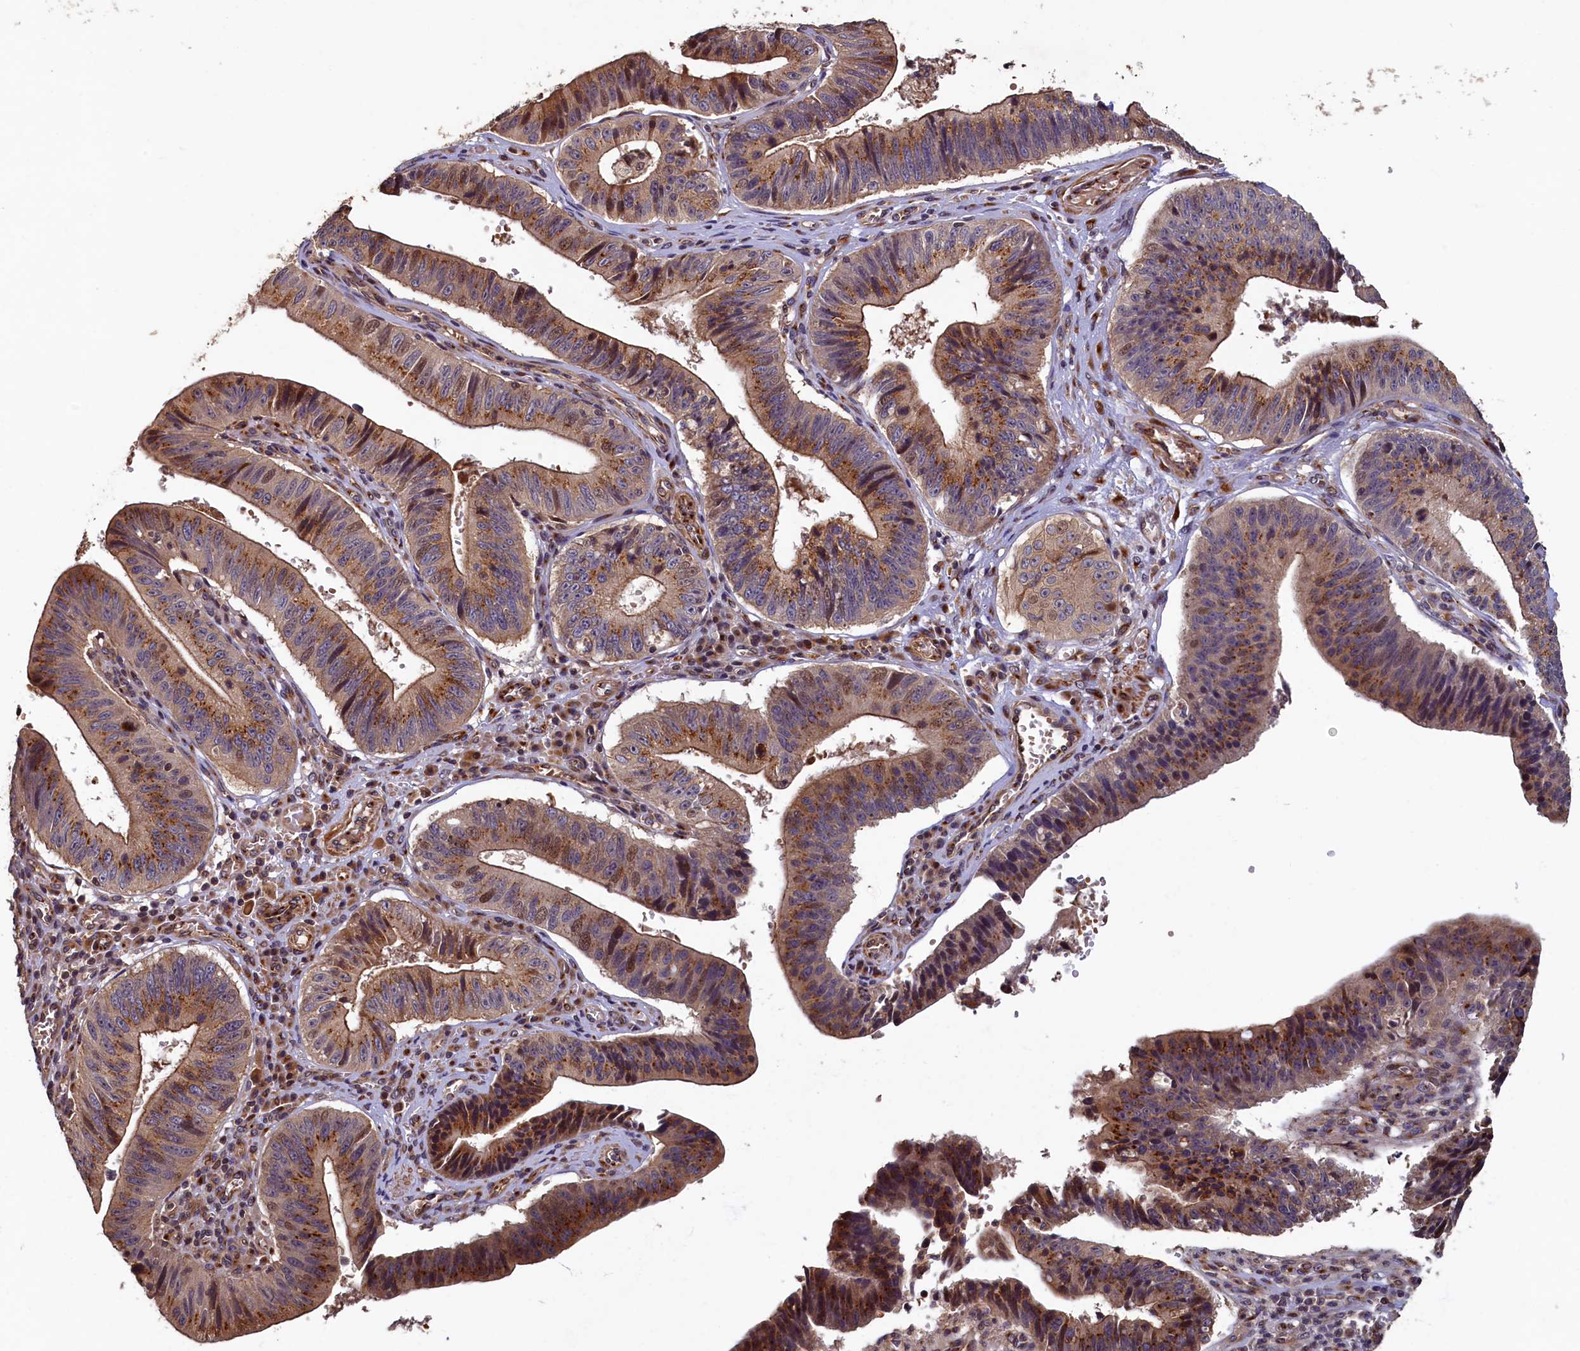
{"staining": {"intensity": "strong", "quantity": ">75%", "location": "cytoplasmic/membranous"}, "tissue": "stomach cancer", "cell_type": "Tumor cells", "image_type": "cancer", "snomed": [{"axis": "morphology", "description": "Adenocarcinoma, NOS"}, {"axis": "topography", "description": "Stomach"}], "caption": "Stomach cancer stained with DAB (3,3'-diaminobenzidine) IHC shows high levels of strong cytoplasmic/membranous positivity in about >75% of tumor cells. (IHC, brightfield microscopy, high magnification).", "gene": "TMEM181", "patient": {"sex": "male", "age": 59}}